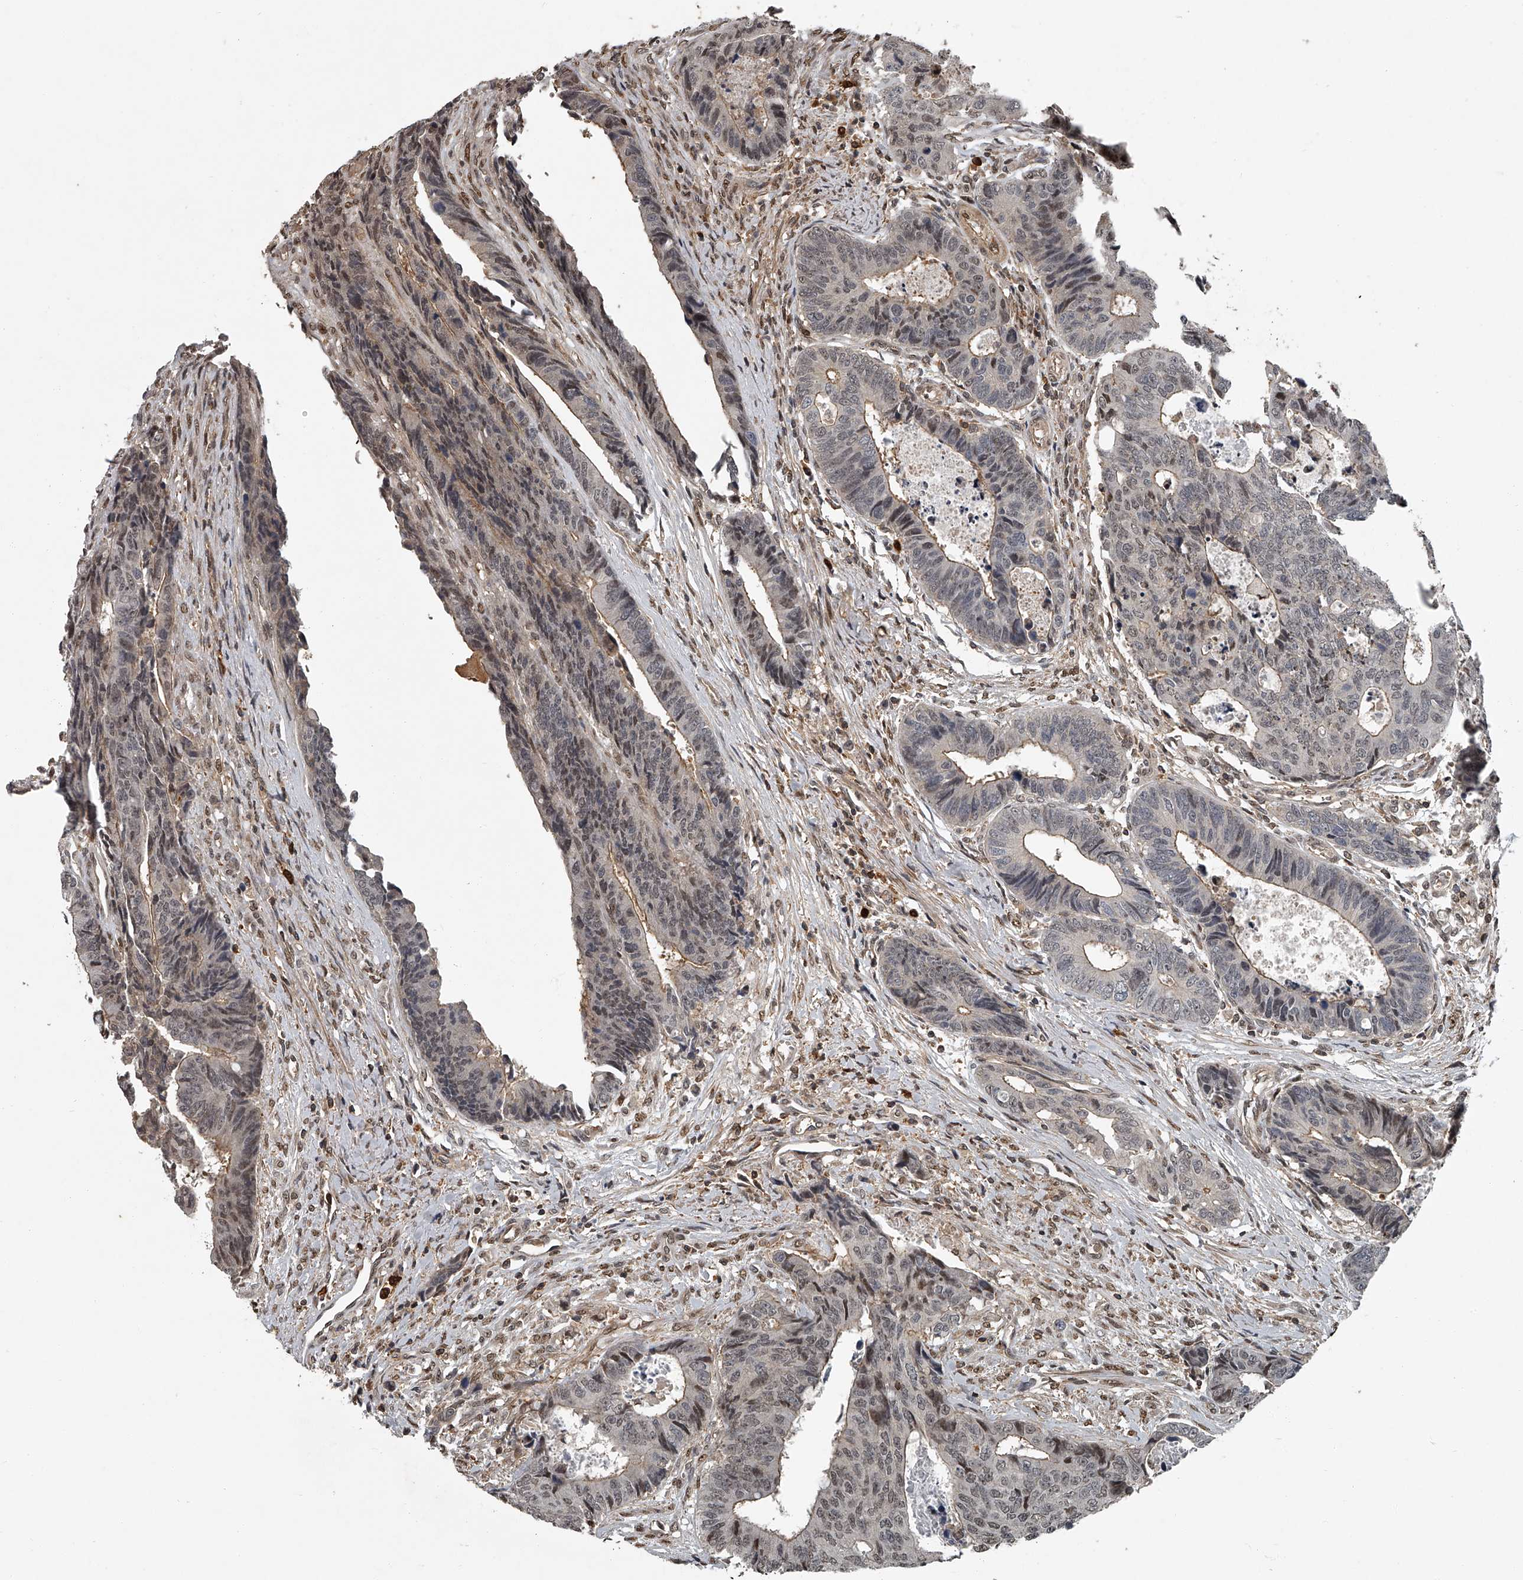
{"staining": {"intensity": "weak", "quantity": "25%-75%", "location": "cytoplasmic/membranous,nuclear"}, "tissue": "colorectal cancer", "cell_type": "Tumor cells", "image_type": "cancer", "snomed": [{"axis": "morphology", "description": "Adenocarcinoma, NOS"}, {"axis": "topography", "description": "Rectum"}], "caption": "Colorectal cancer (adenocarcinoma) was stained to show a protein in brown. There is low levels of weak cytoplasmic/membranous and nuclear positivity in approximately 25%-75% of tumor cells. (DAB (3,3'-diaminobenzidine) = brown stain, brightfield microscopy at high magnification).", "gene": "PLEKHG1", "patient": {"sex": "male", "age": 84}}